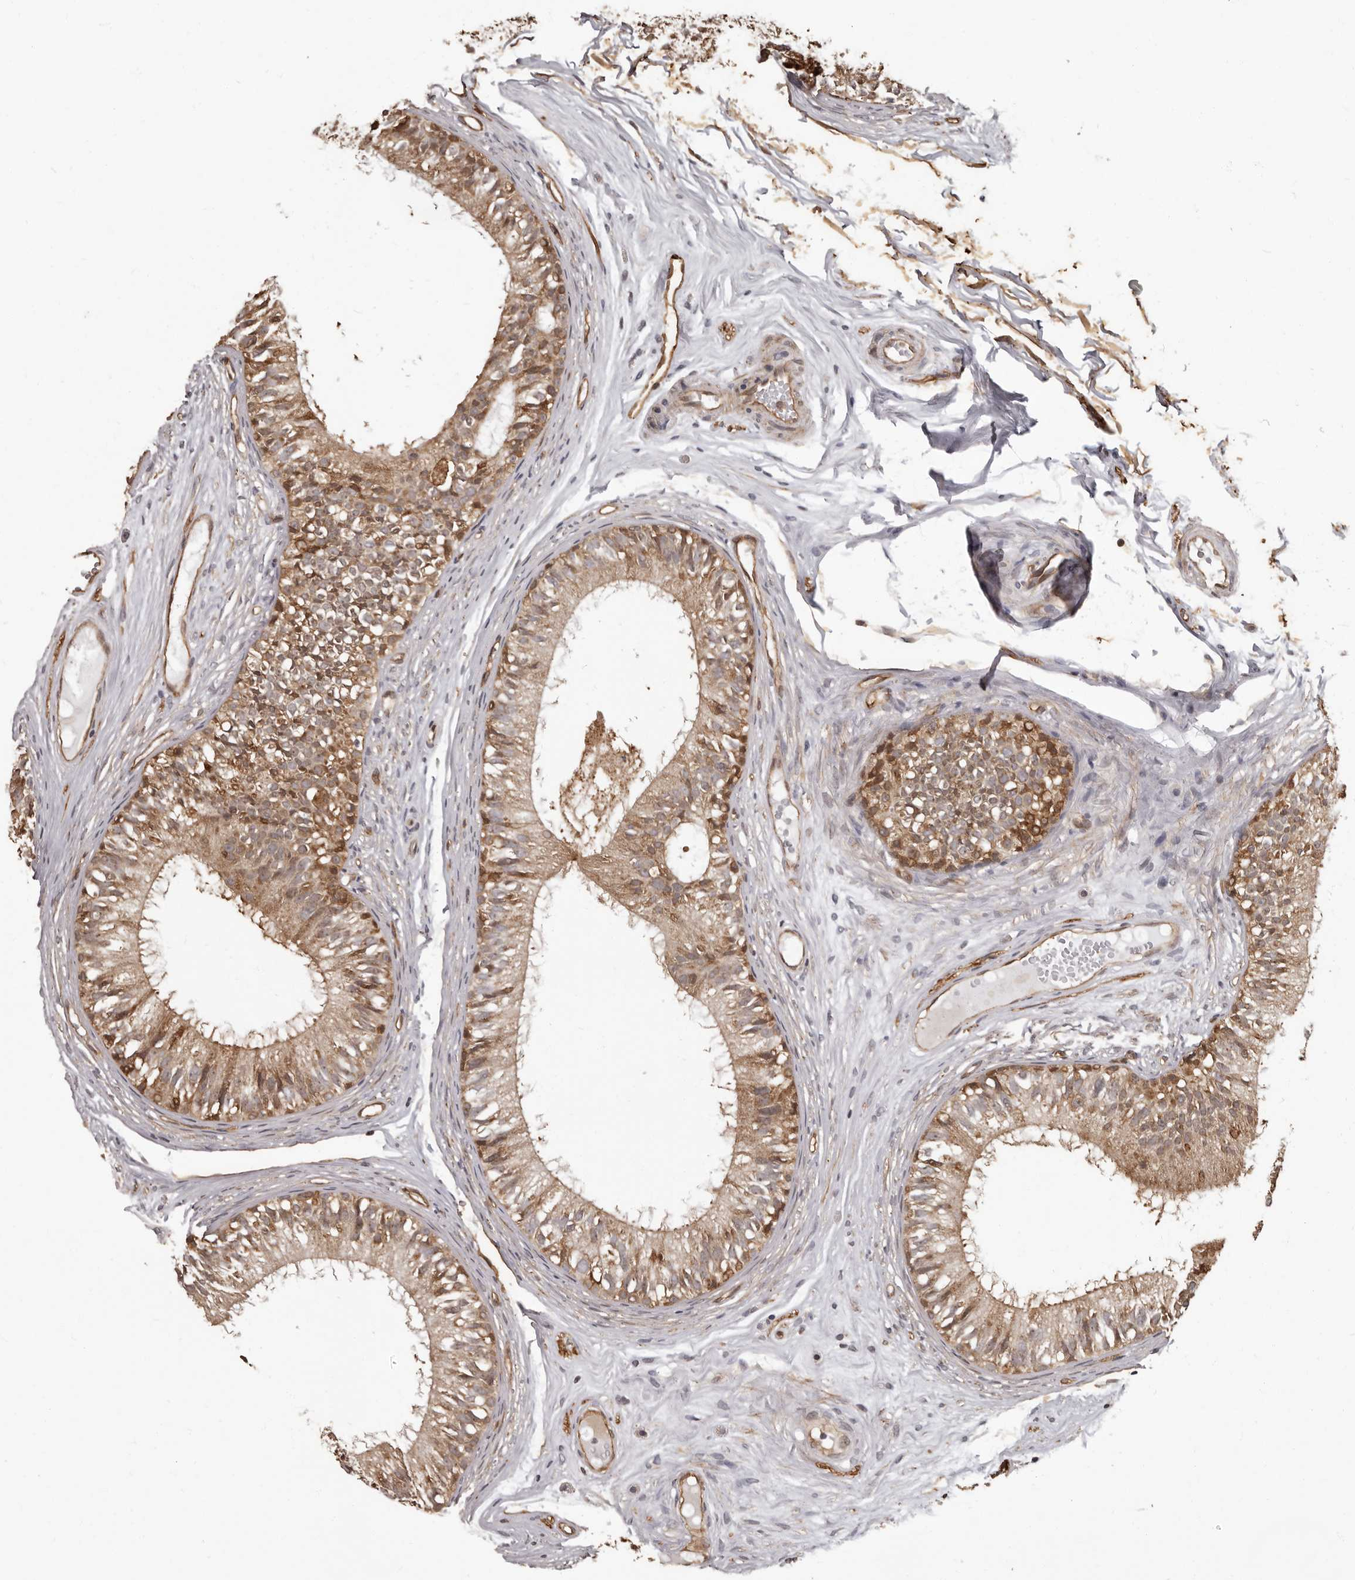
{"staining": {"intensity": "moderate", "quantity": ">75%", "location": "cytoplasmic/membranous,nuclear"}, "tissue": "epididymis", "cell_type": "Glandular cells", "image_type": "normal", "snomed": [{"axis": "morphology", "description": "Normal tissue, NOS"}, {"axis": "morphology", "description": "Seminoma in situ"}, {"axis": "topography", "description": "Testis"}, {"axis": "topography", "description": "Epididymis"}], "caption": "Approximately >75% of glandular cells in unremarkable epididymis show moderate cytoplasmic/membranous,nuclear protein expression as visualized by brown immunohistochemical staining.", "gene": "SLITRK6", "patient": {"sex": "male", "age": 28}}